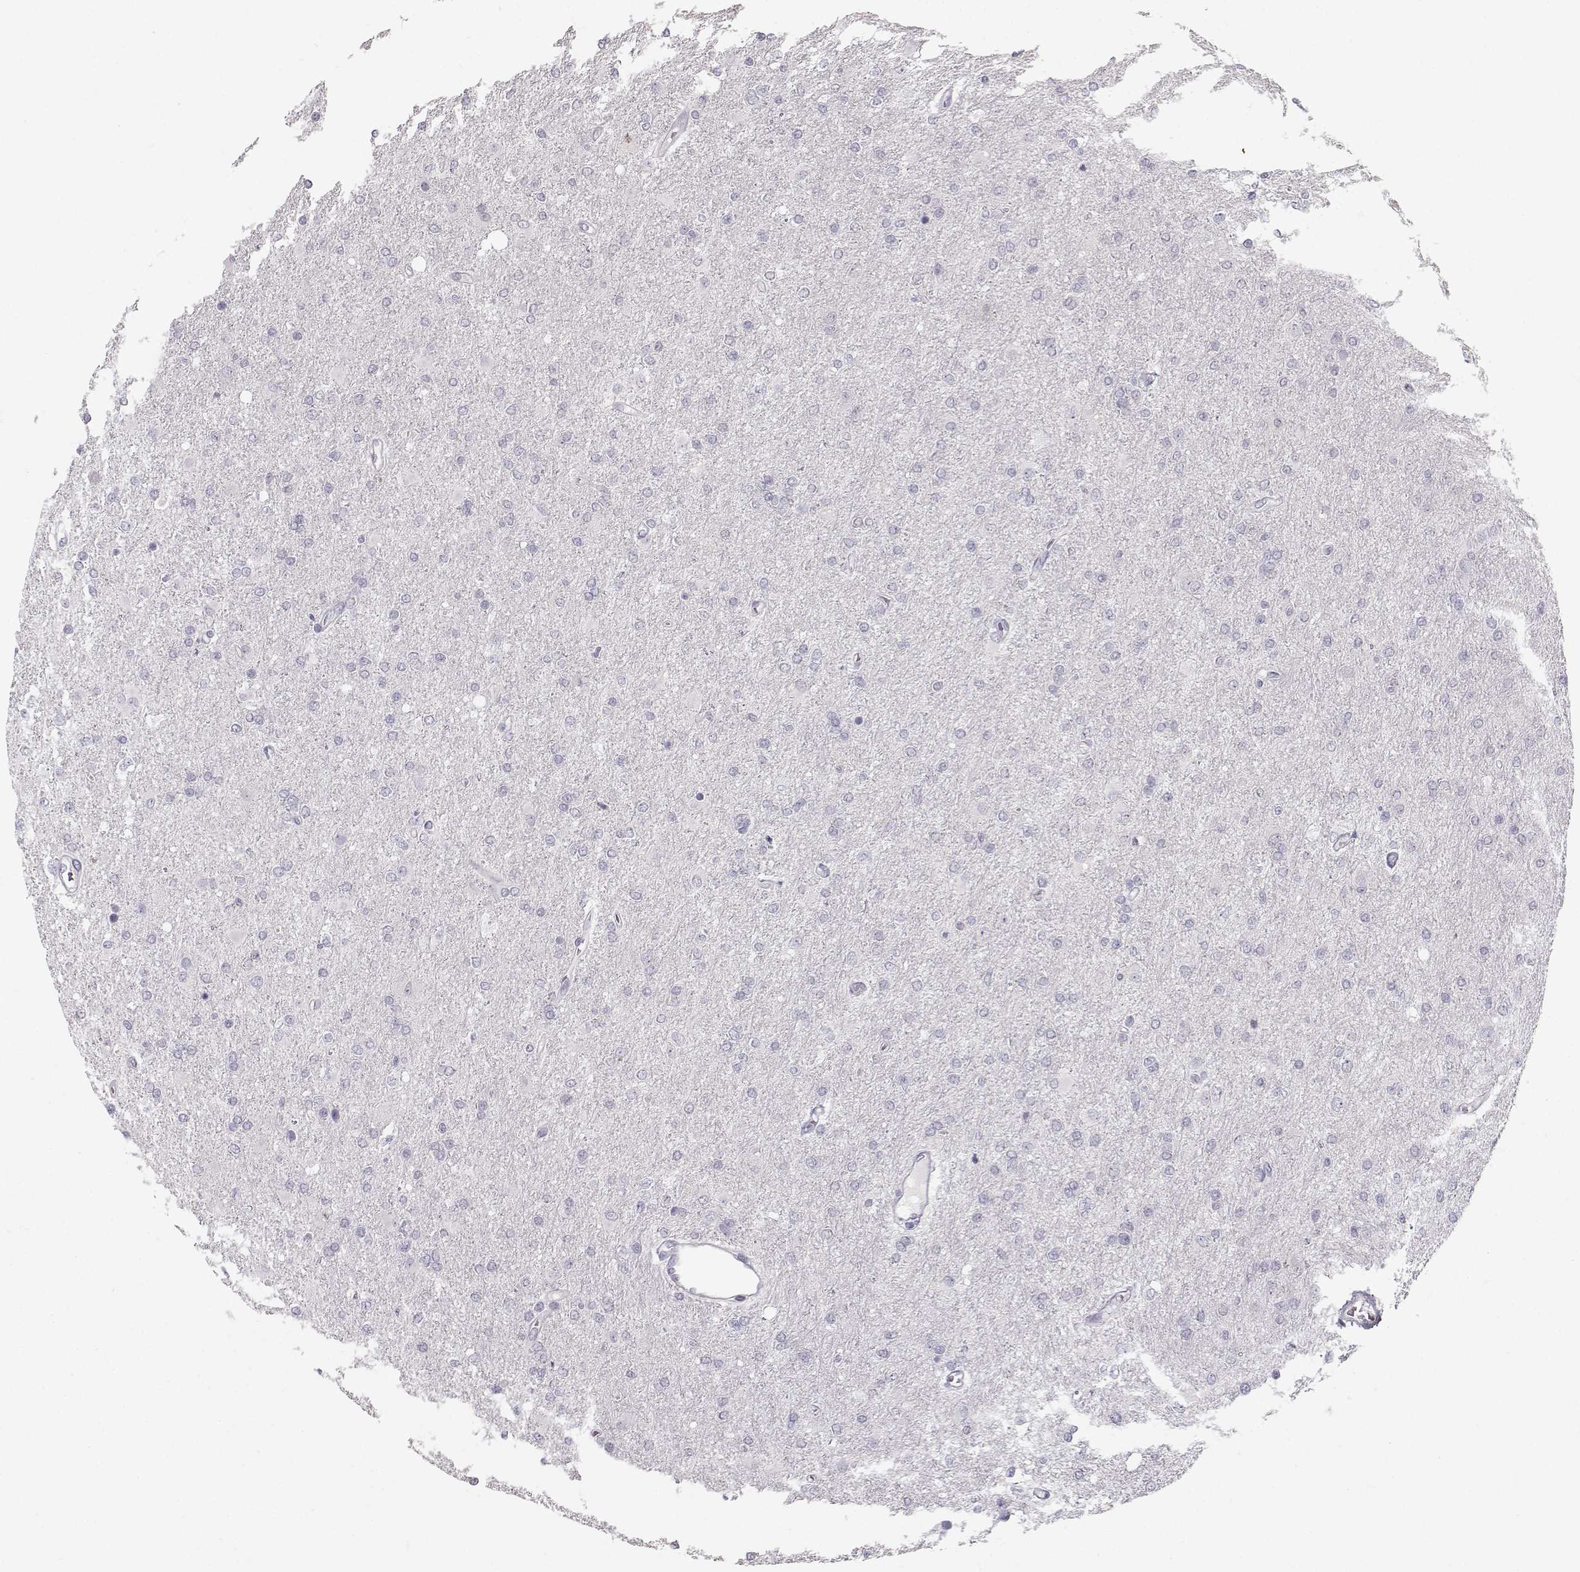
{"staining": {"intensity": "negative", "quantity": "none", "location": "none"}, "tissue": "glioma", "cell_type": "Tumor cells", "image_type": "cancer", "snomed": [{"axis": "morphology", "description": "Glioma, malignant, High grade"}, {"axis": "topography", "description": "Cerebral cortex"}], "caption": "Immunohistochemistry (IHC) of malignant high-grade glioma displays no positivity in tumor cells.", "gene": "ZNF185", "patient": {"sex": "male", "age": 70}}